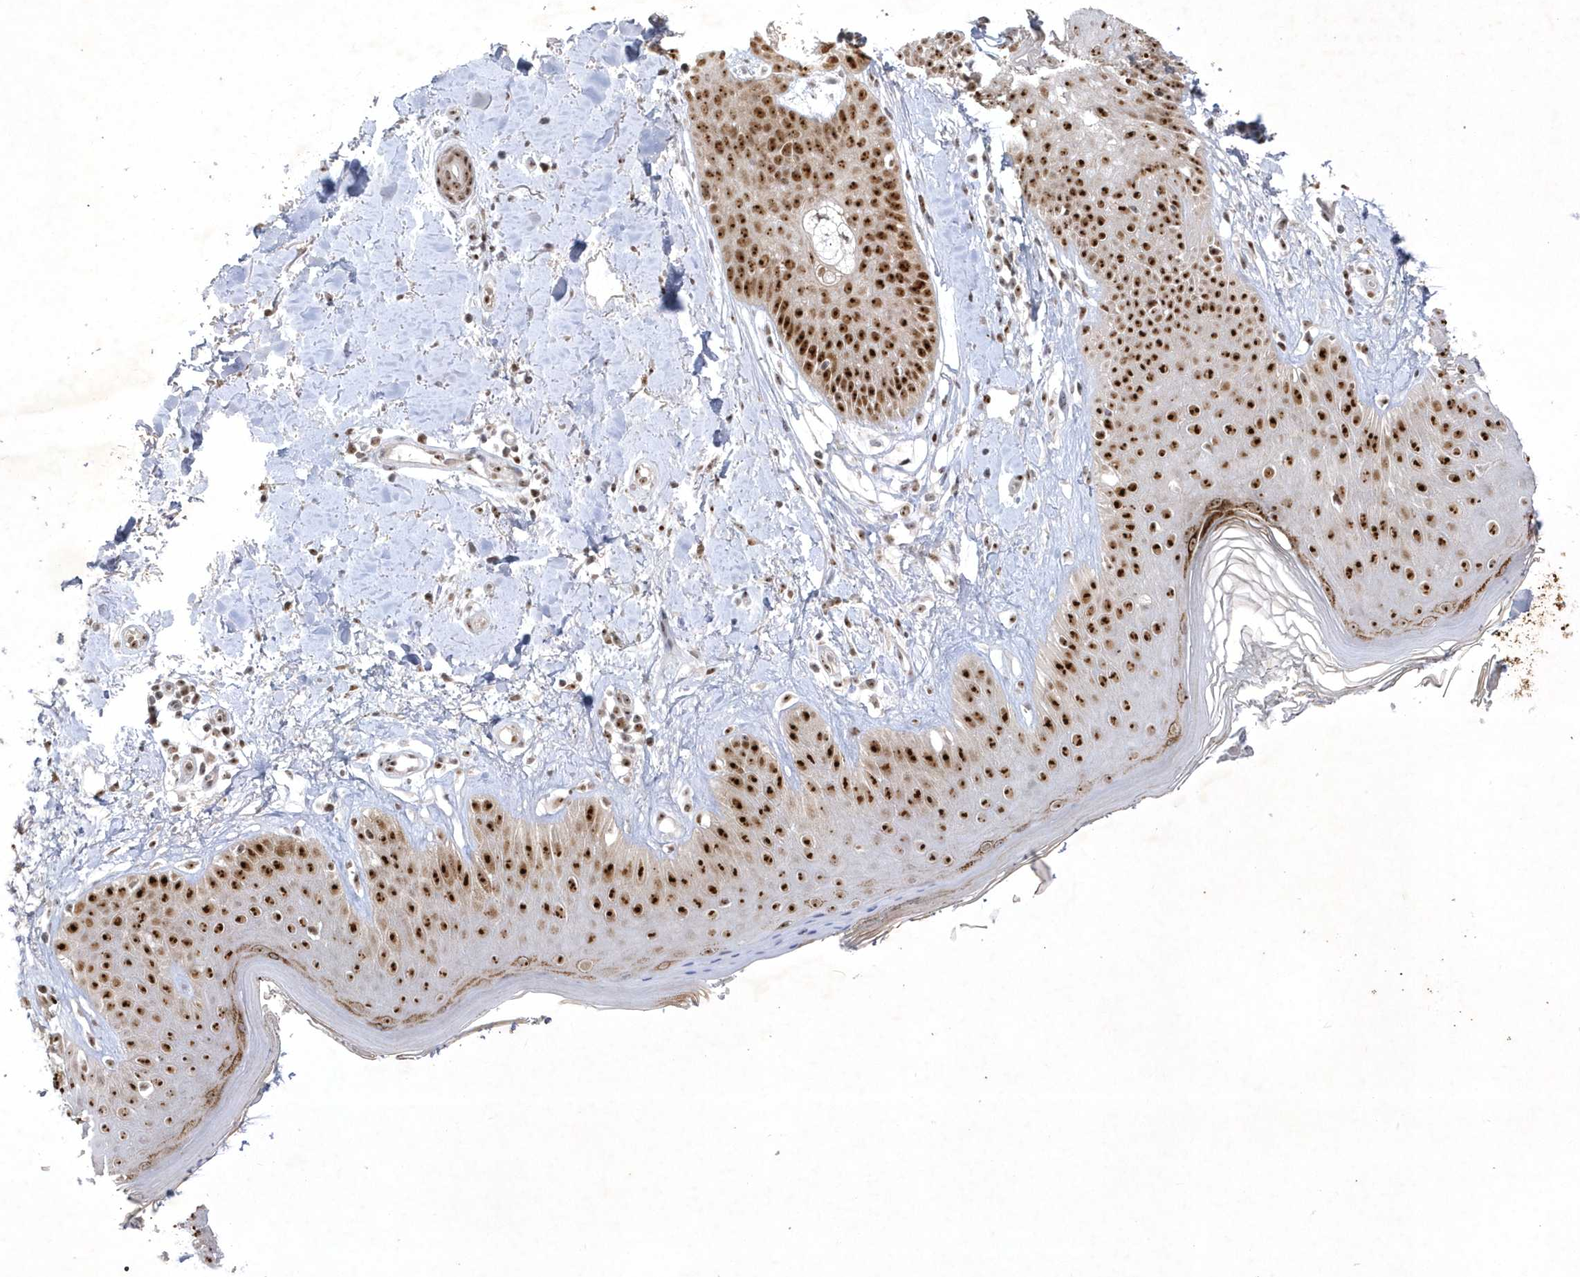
{"staining": {"intensity": "moderate", "quantity": ">75%", "location": "nuclear"}, "tissue": "skin", "cell_type": "Fibroblasts", "image_type": "normal", "snomed": [{"axis": "morphology", "description": "Normal tissue, NOS"}, {"axis": "topography", "description": "Skin"}], "caption": "Protein staining of benign skin demonstrates moderate nuclear expression in approximately >75% of fibroblasts.", "gene": "NPM3", "patient": {"sex": "female", "age": 64}}